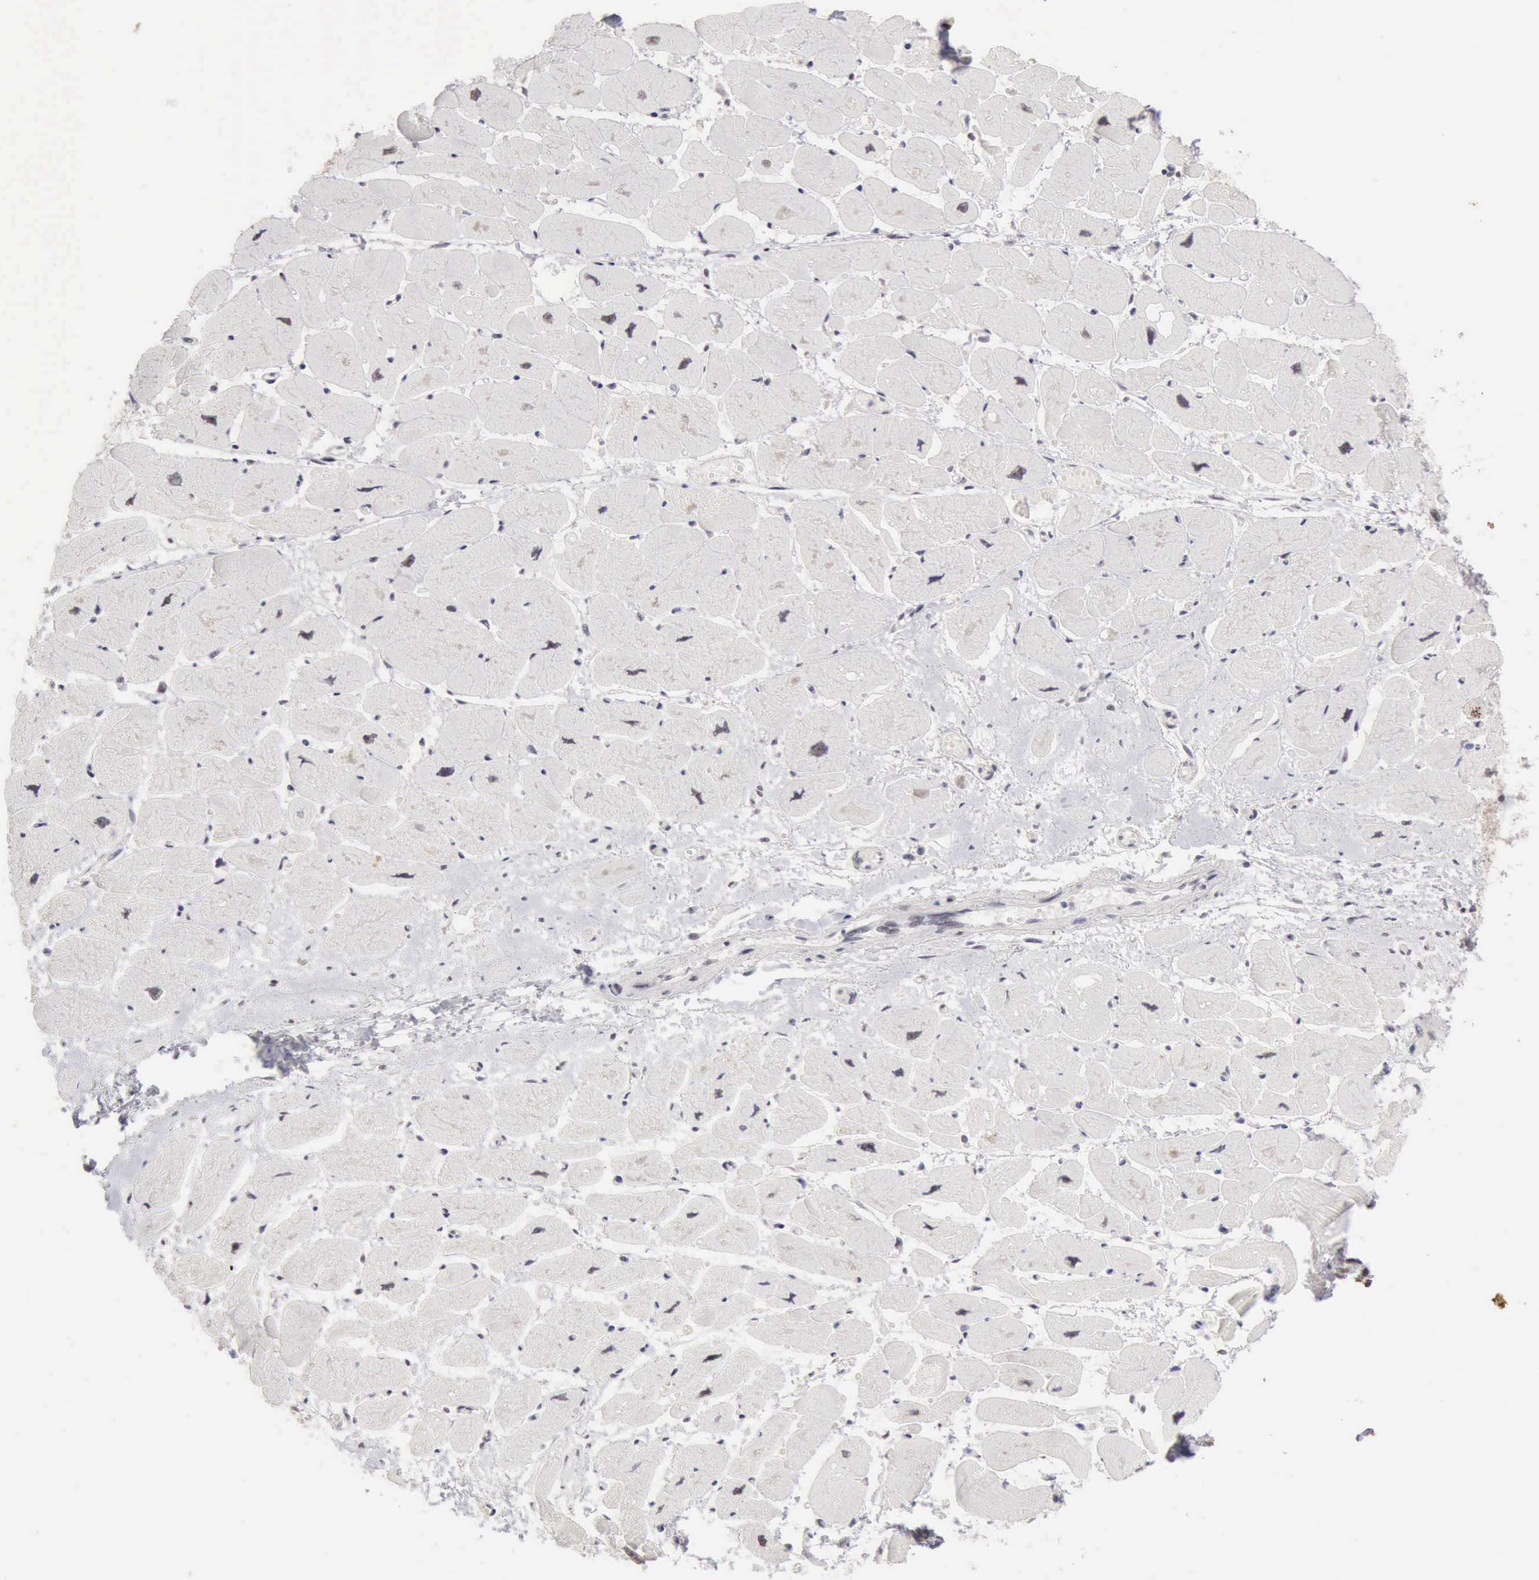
{"staining": {"intensity": "weak", "quantity": "<25%", "location": "nuclear"}, "tissue": "heart muscle", "cell_type": "Cardiomyocytes", "image_type": "normal", "snomed": [{"axis": "morphology", "description": "Normal tissue, NOS"}, {"axis": "topography", "description": "Heart"}], "caption": "IHC photomicrograph of benign heart muscle stained for a protein (brown), which demonstrates no expression in cardiomyocytes.", "gene": "TAF1", "patient": {"sex": "female", "age": 54}}